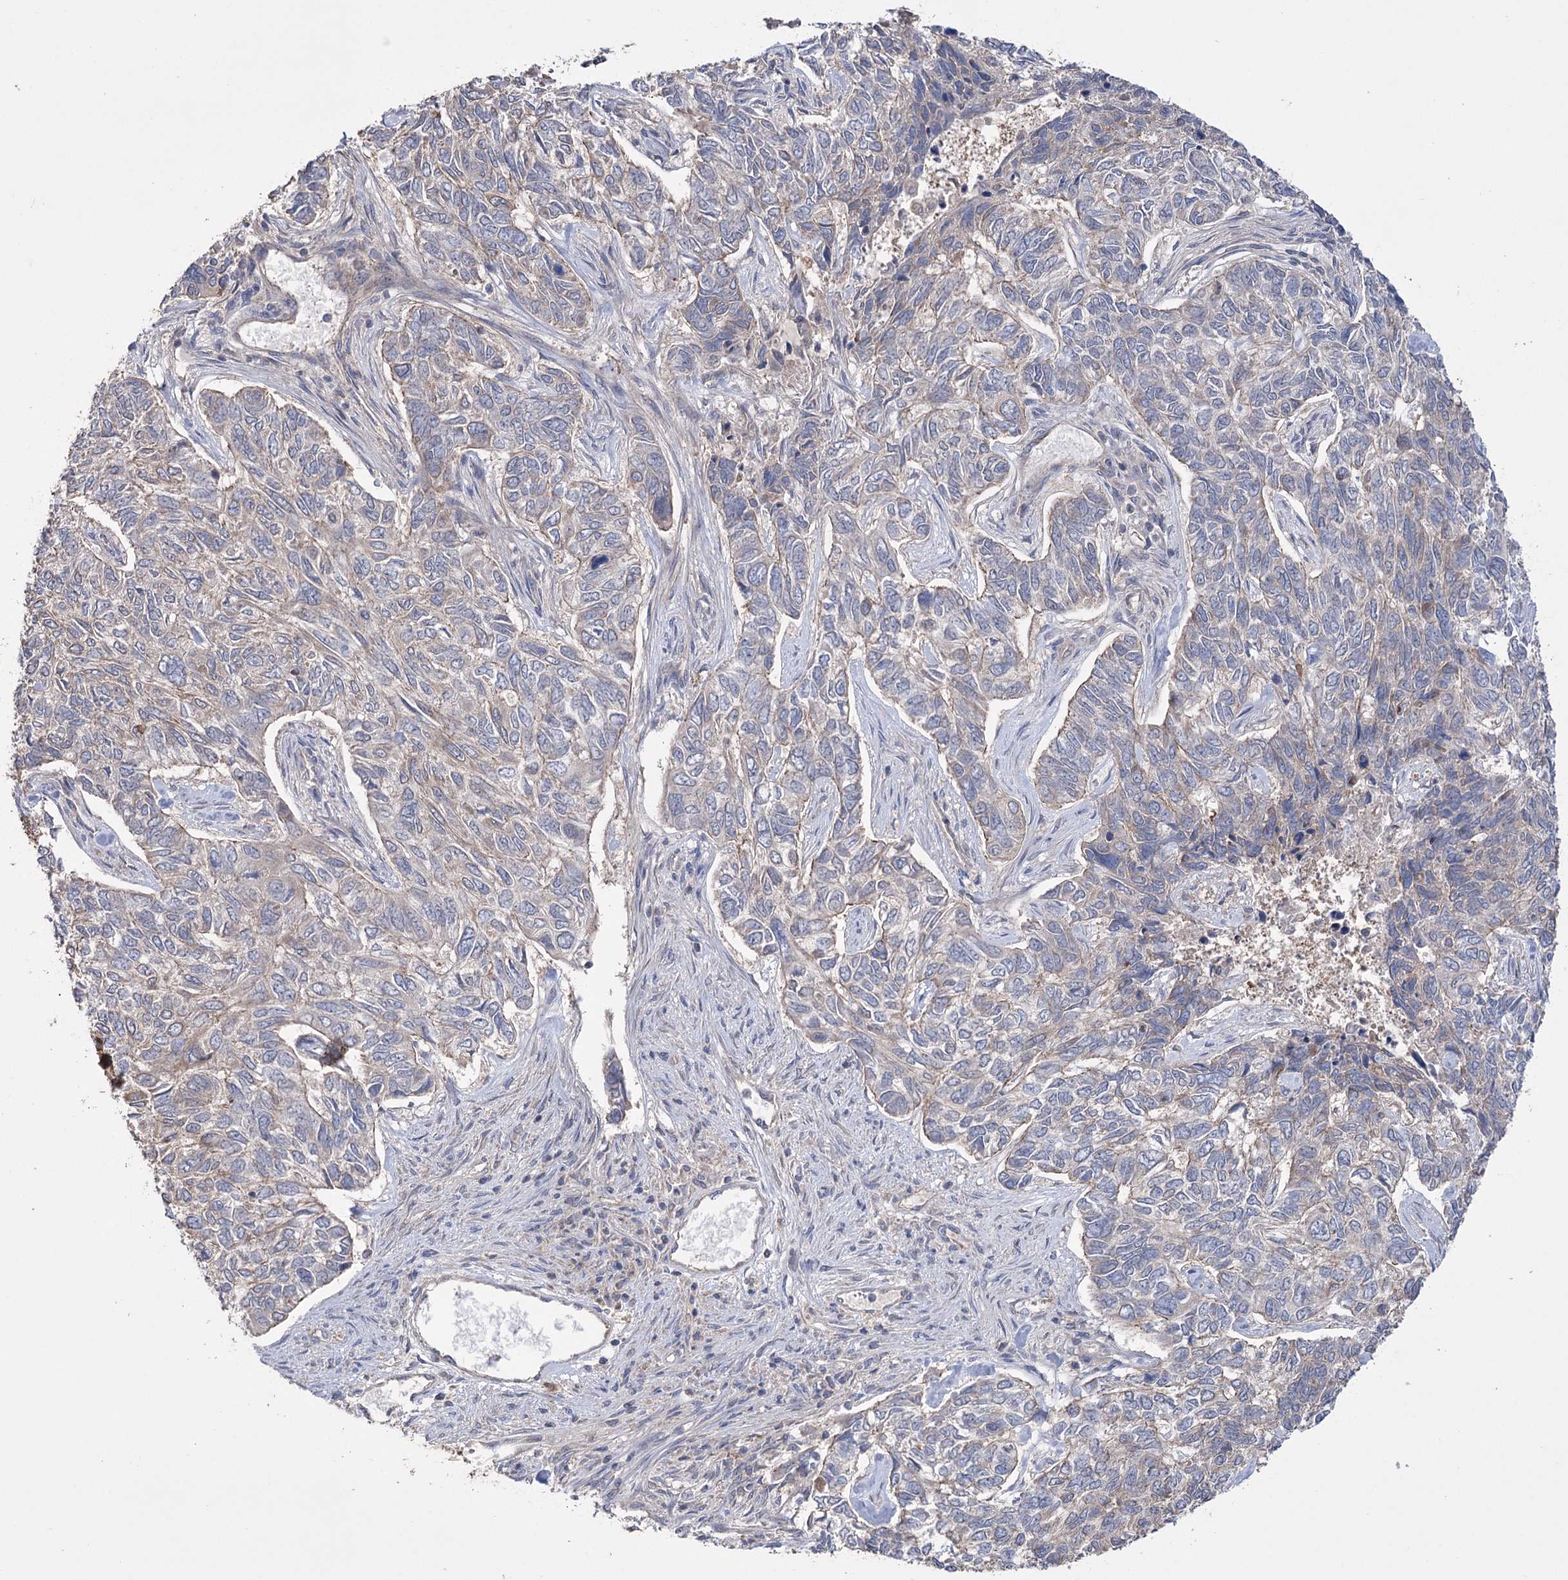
{"staining": {"intensity": "weak", "quantity": "<25%", "location": "cytoplasmic/membranous"}, "tissue": "skin cancer", "cell_type": "Tumor cells", "image_type": "cancer", "snomed": [{"axis": "morphology", "description": "Basal cell carcinoma"}, {"axis": "topography", "description": "Skin"}], "caption": "Immunohistochemical staining of human basal cell carcinoma (skin) reveals no significant staining in tumor cells.", "gene": "TRIM71", "patient": {"sex": "female", "age": 65}}